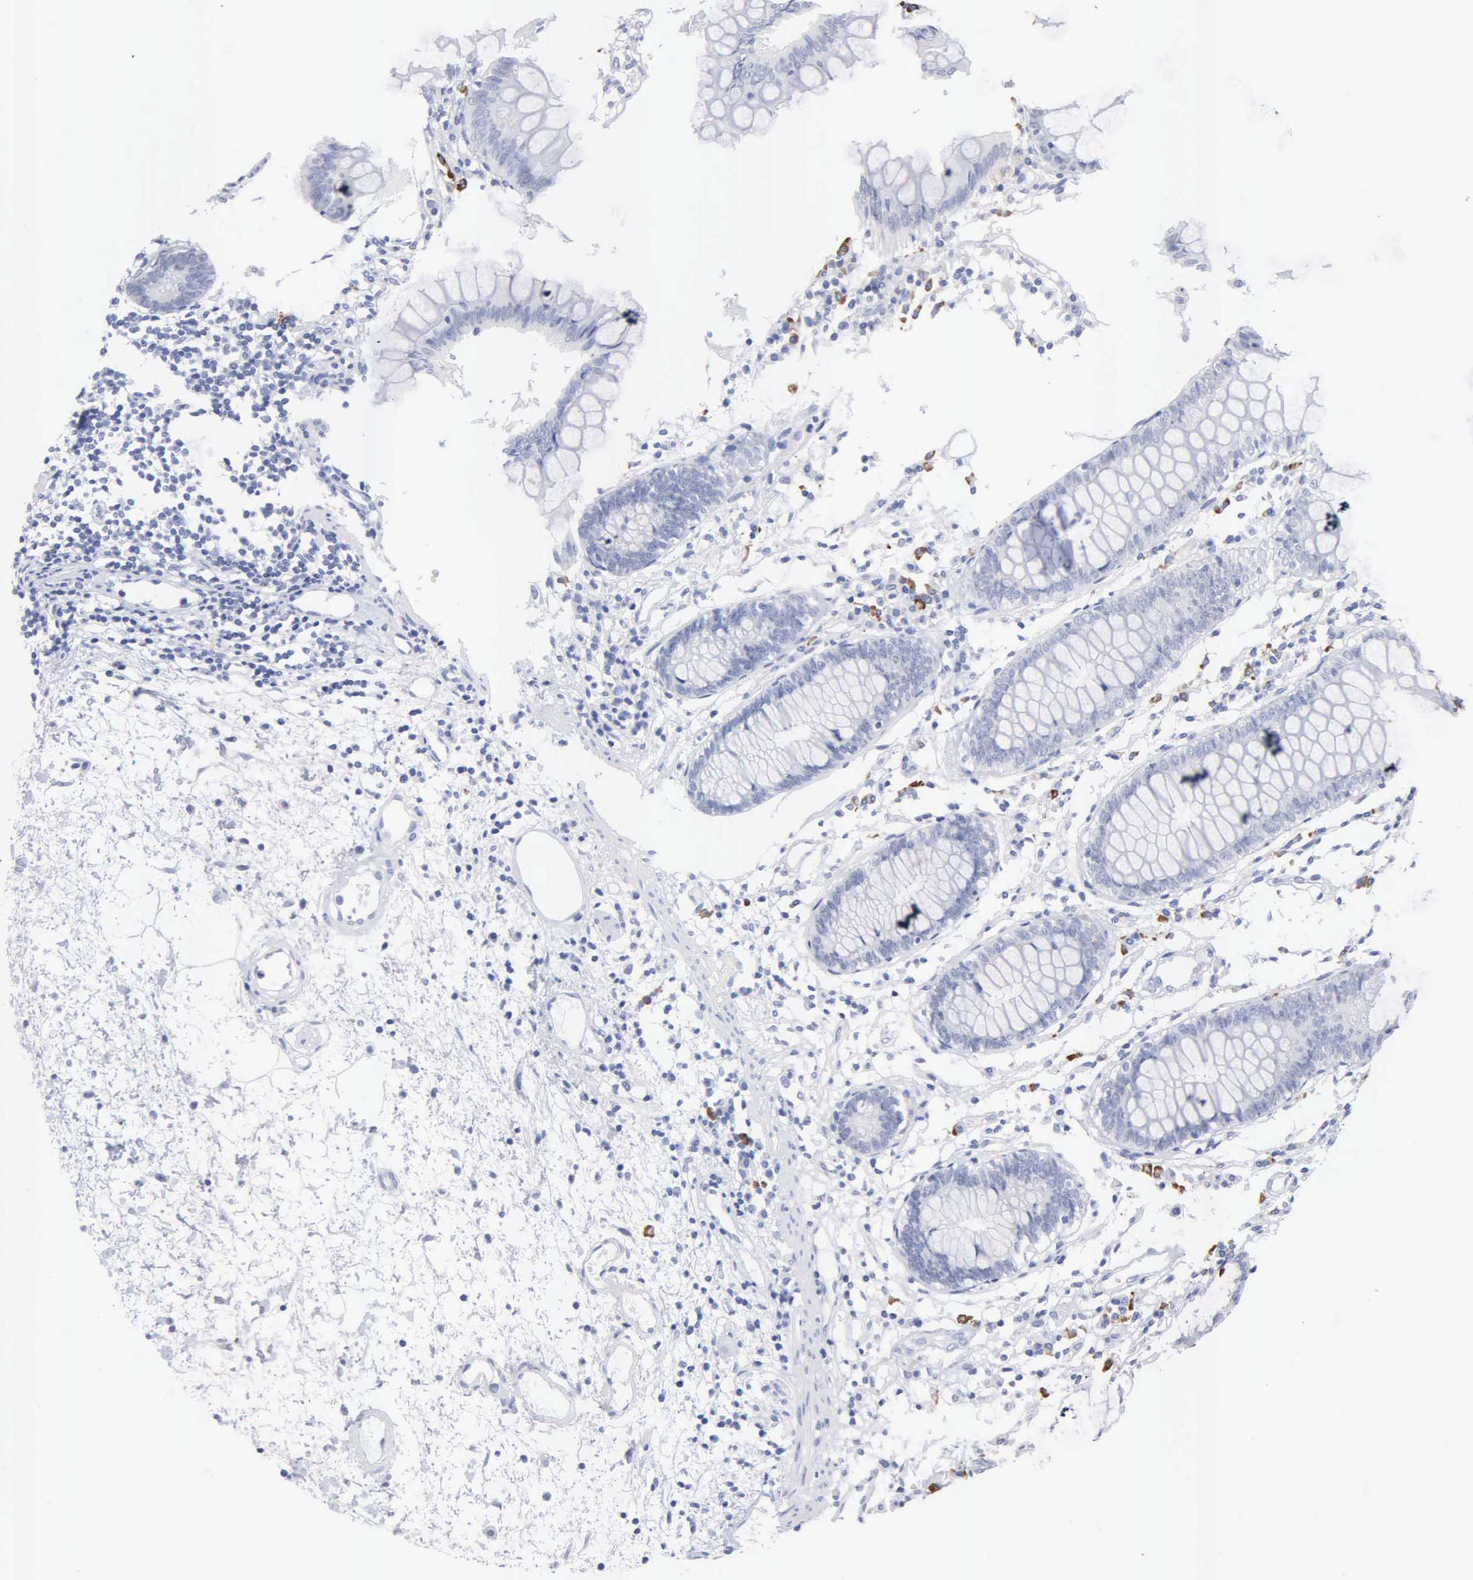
{"staining": {"intensity": "negative", "quantity": "none", "location": "none"}, "tissue": "colon", "cell_type": "Endothelial cells", "image_type": "normal", "snomed": [{"axis": "morphology", "description": "Normal tissue, NOS"}, {"axis": "topography", "description": "Colon"}], "caption": "This is a histopathology image of IHC staining of unremarkable colon, which shows no staining in endothelial cells.", "gene": "ASPHD2", "patient": {"sex": "female", "age": 55}}